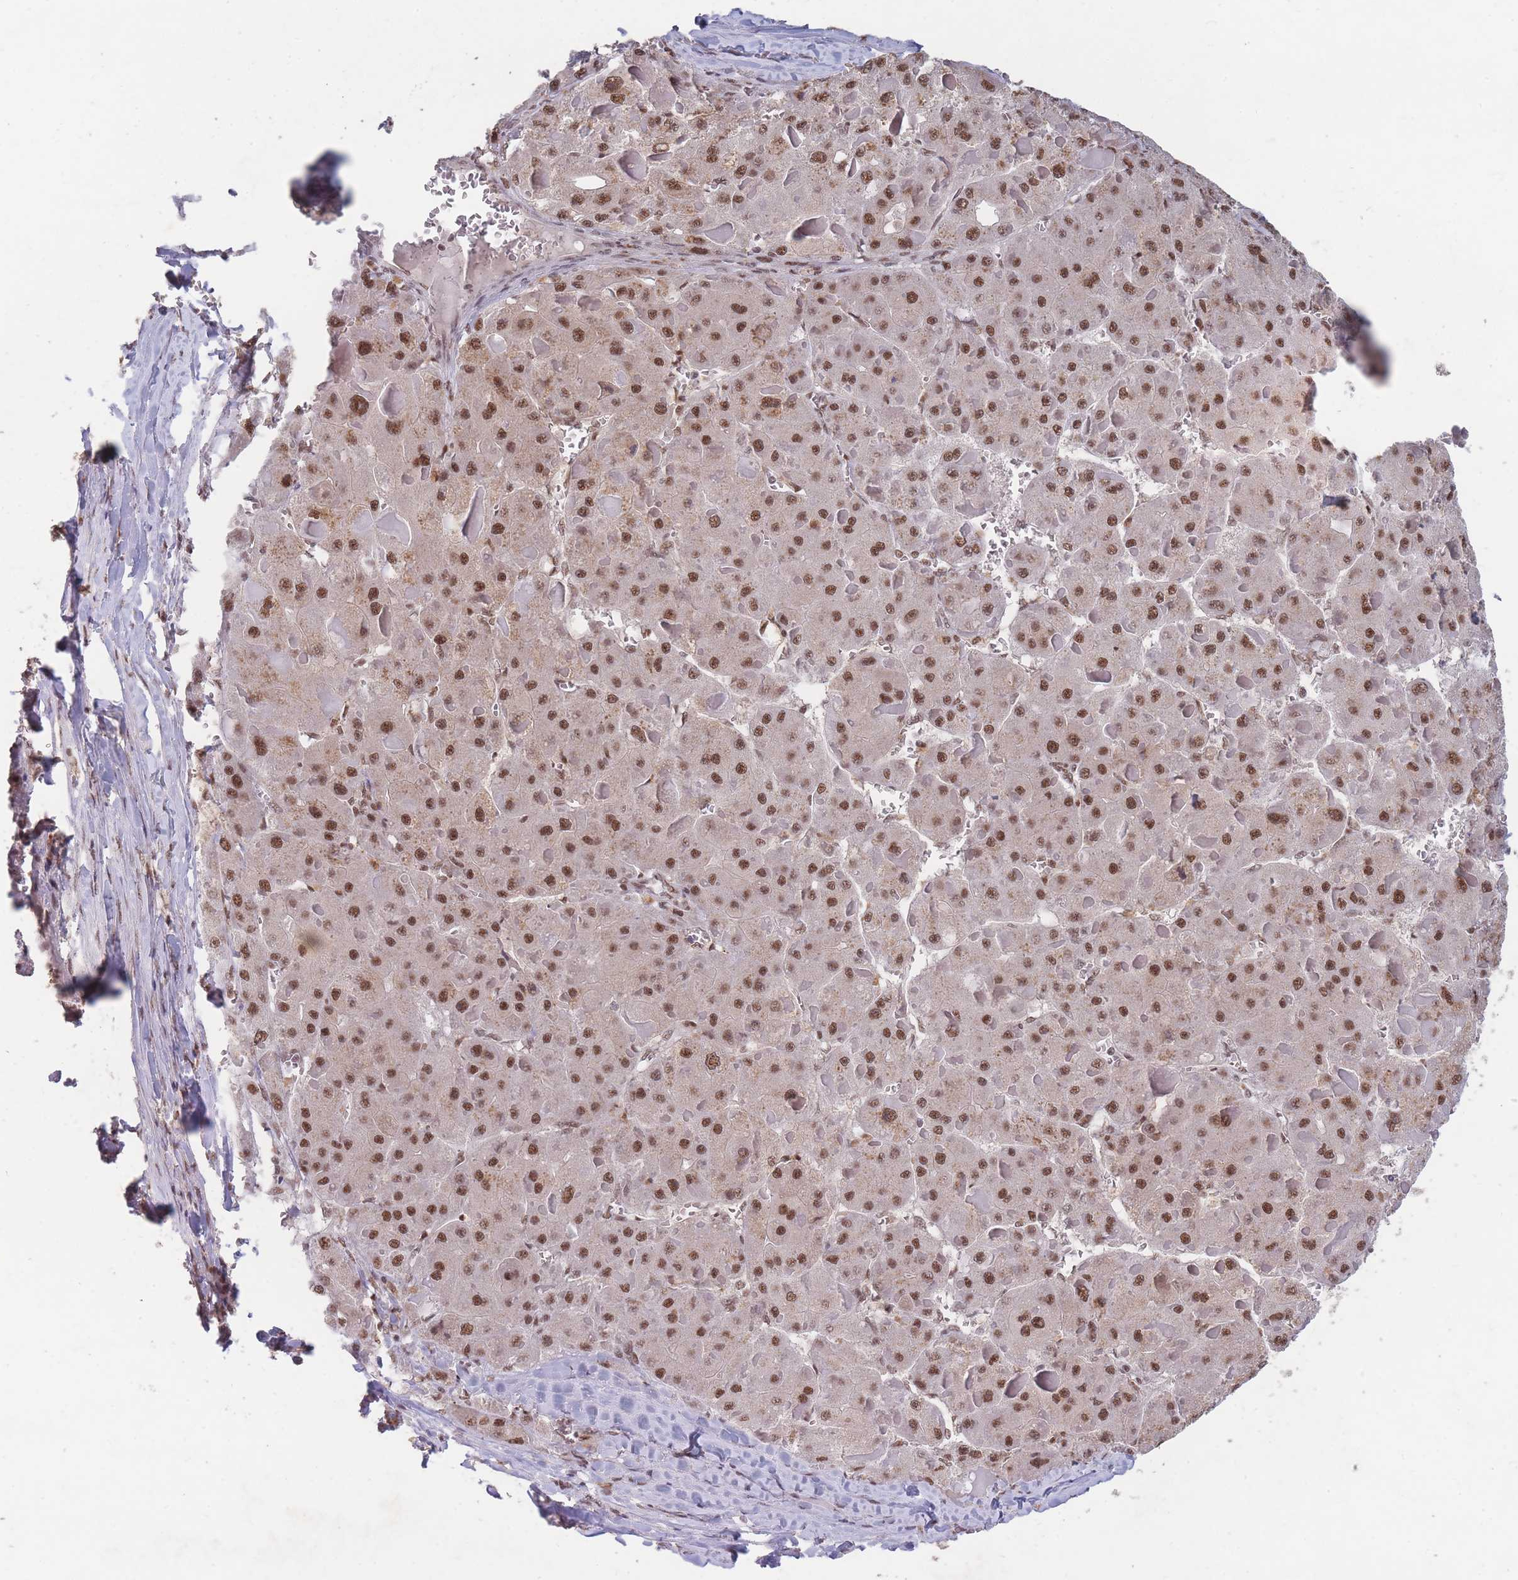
{"staining": {"intensity": "moderate", "quantity": ">75%", "location": "nuclear"}, "tissue": "liver cancer", "cell_type": "Tumor cells", "image_type": "cancer", "snomed": [{"axis": "morphology", "description": "Carcinoma, Hepatocellular, NOS"}, {"axis": "topography", "description": "Liver"}], "caption": "Immunohistochemical staining of human hepatocellular carcinoma (liver) displays medium levels of moderate nuclear protein expression in approximately >75% of tumor cells.", "gene": "SNRPA1", "patient": {"sex": "female", "age": 73}}